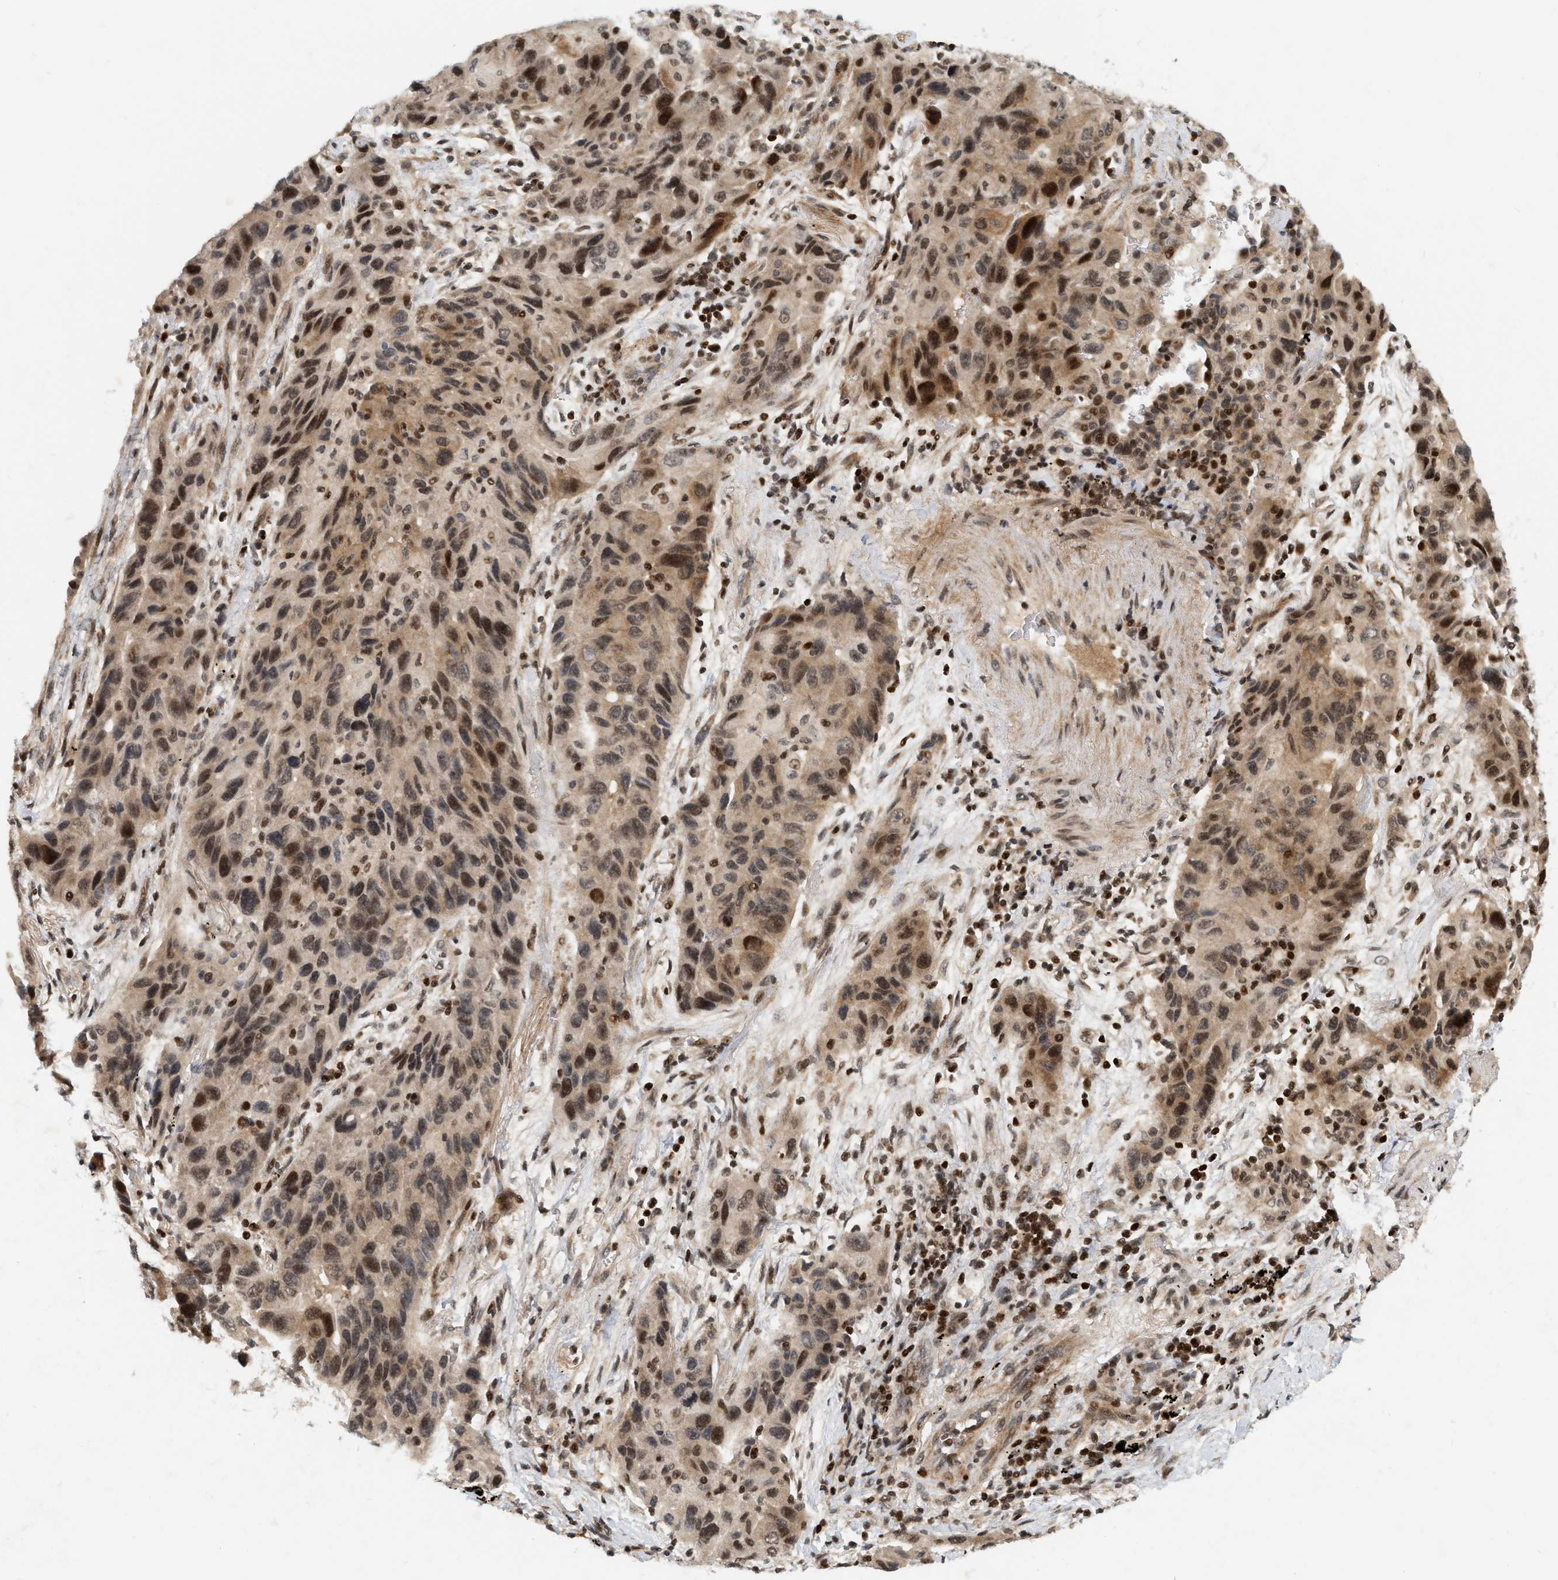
{"staining": {"intensity": "strong", "quantity": "25%-75%", "location": "cytoplasmic/membranous,nuclear"}, "tissue": "lung cancer", "cell_type": "Tumor cells", "image_type": "cancer", "snomed": [{"axis": "morphology", "description": "Adenocarcinoma, NOS"}, {"axis": "topography", "description": "Lung"}], "caption": "This micrograph displays lung cancer stained with IHC to label a protein in brown. The cytoplasmic/membranous and nuclear of tumor cells show strong positivity for the protein. Nuclei are counter-stained blue.", "gene": "NFE2L2", "patient": {"sex": "female", "age": 65}}